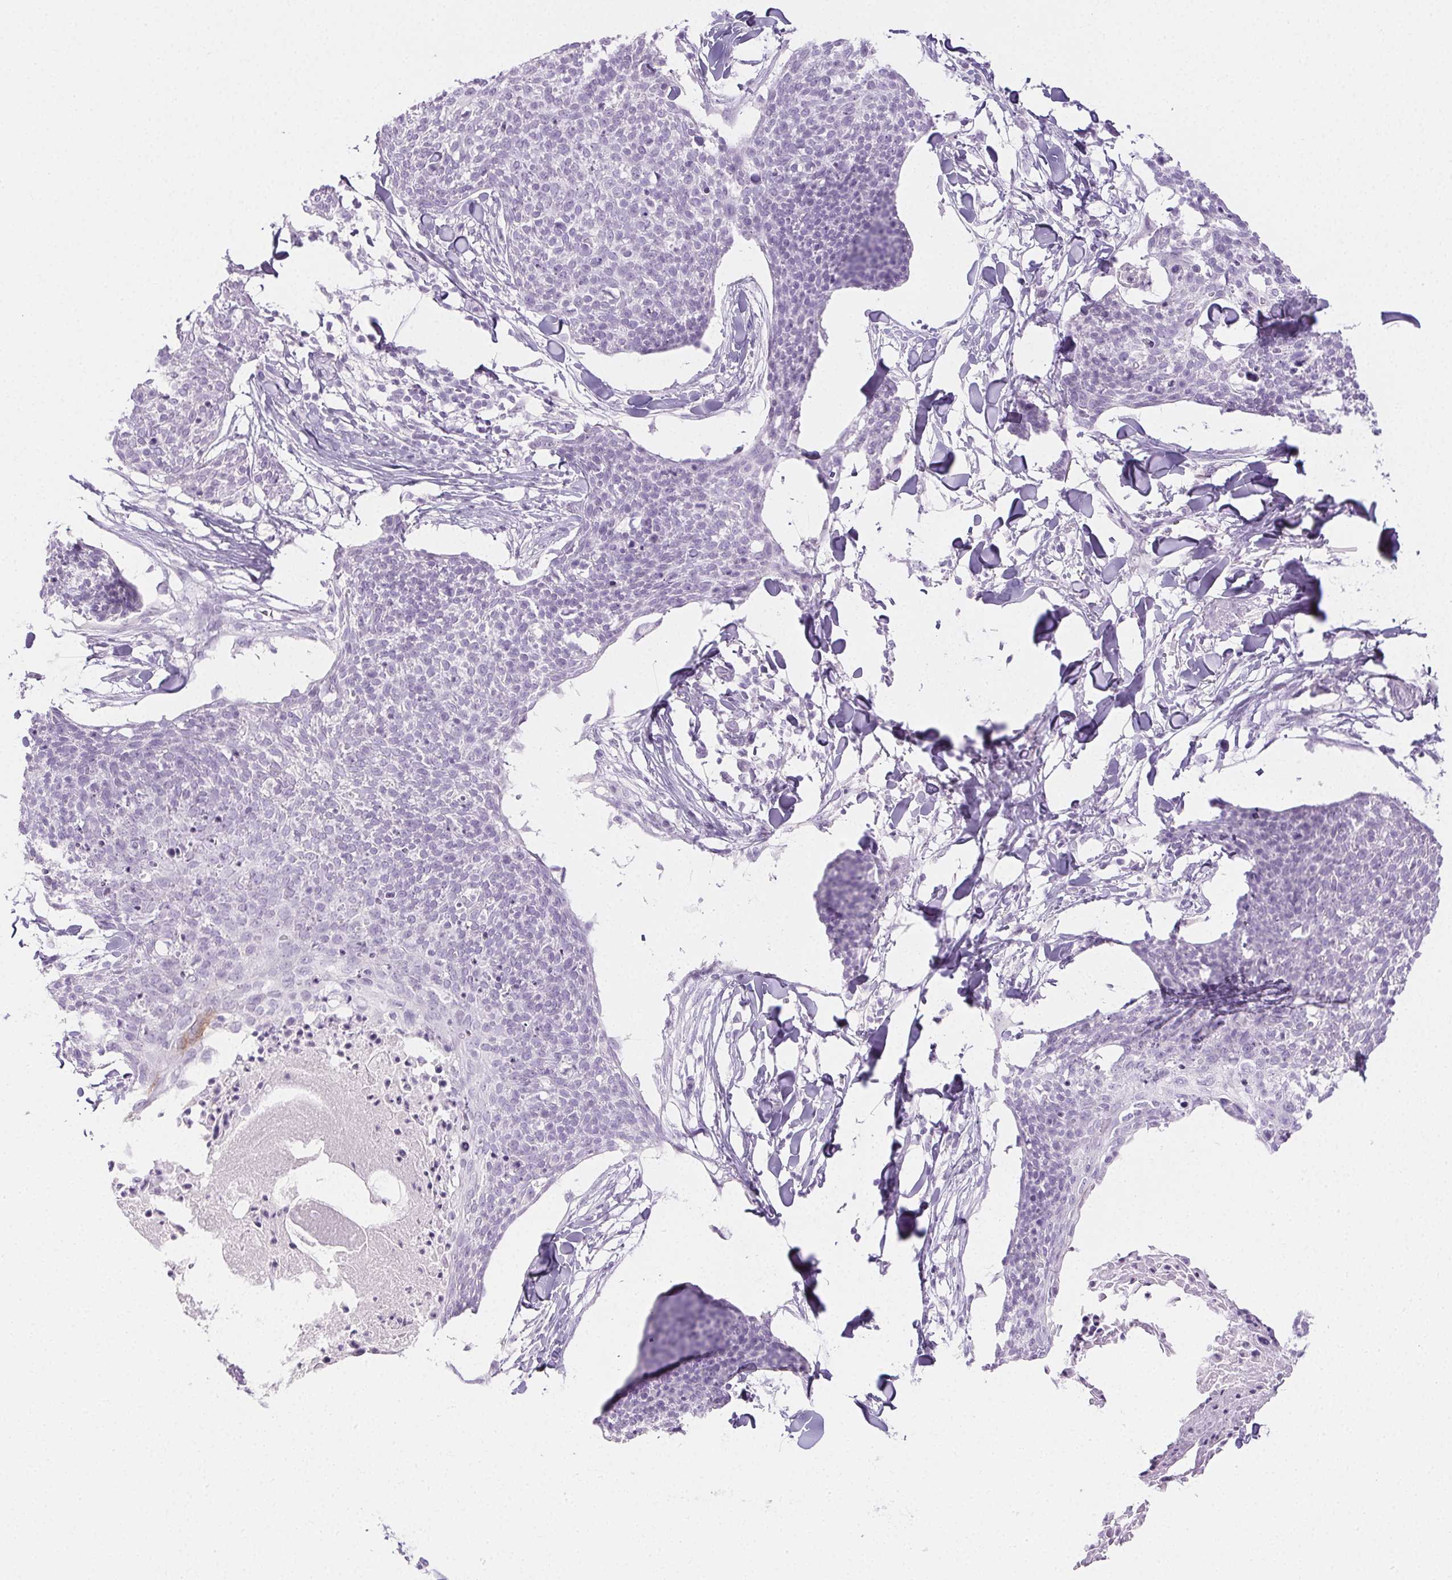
{"staining": {"intensity": "negative", "quantity": "none", "location": "none"}, "tissue": "skin cancer", "cell_type": "Tumor cells", "image_type": "cancer", "snomed": [{"axis": "morphology", "description": "Squamous cell carcinoma, NOS"}, {"axis": "topography", "description": "Skin"}, {"axis": "topography", "description": "Vulva"}], "caption": "This is an immunohistochemistry (IHC) image of human squamous cell carcinoma (skin). There is no expression in tumor cells.", "gene": "PI3", "patient": {"sex": "female", "age": 75}}